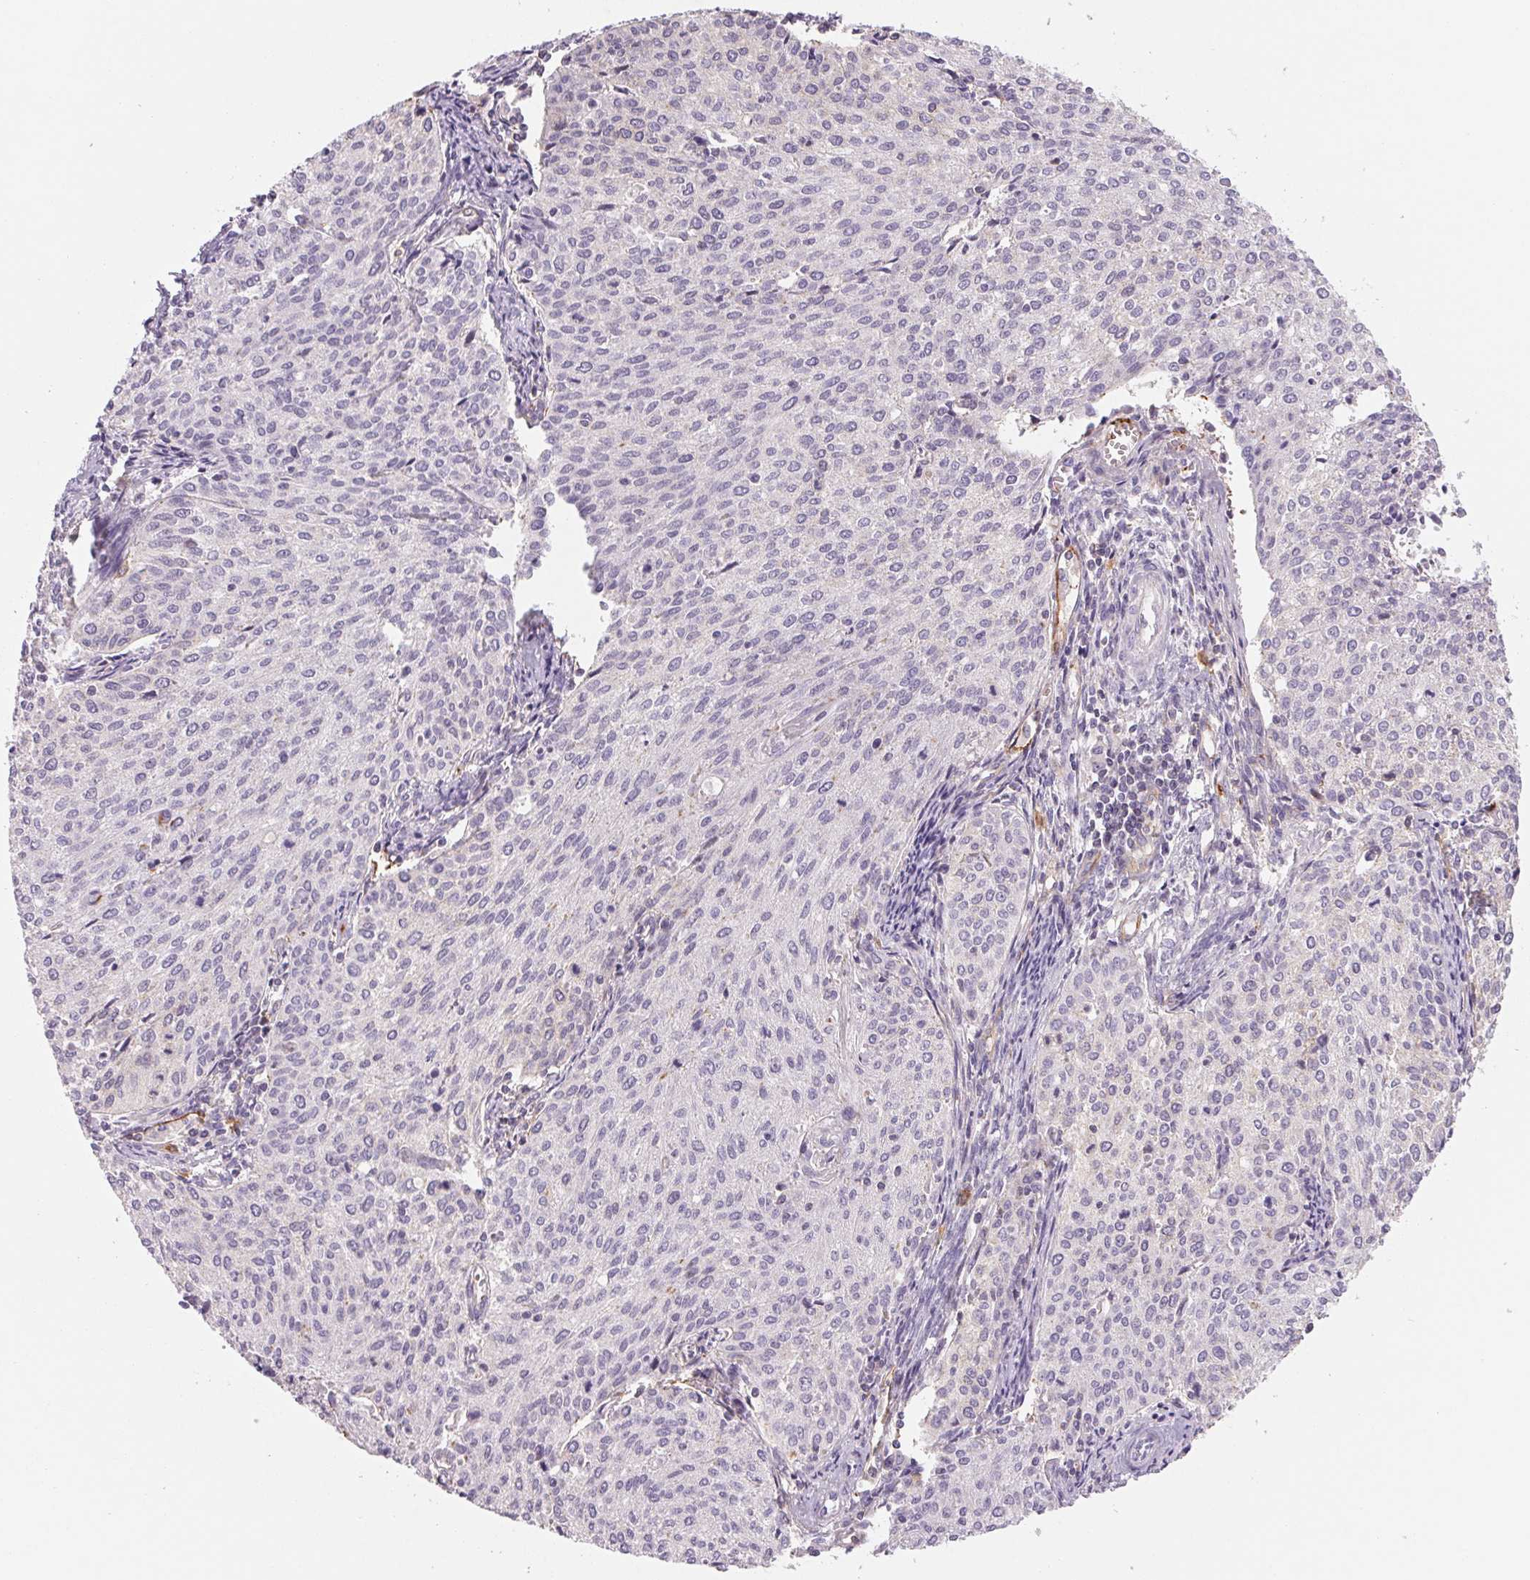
{"staining": {"intensity": "negative", "quantity": "none", "location": "none"}, "tissue": "cervical cancer", "cell_type": "Tumor cells", "image_type": "cancer", "snomed": [{"axis": "morphology", "description": "Squamous cell carcinoma, NOS"}, {"axis": "topography", "description": "Cervix"}], "caption": "A photomicrograph of cervical cancer stained for a protein demonstrates no brown staining in tumor cells.", "gene": "ANKRD13B", "patient": {"sex": "female", "age": 38}}